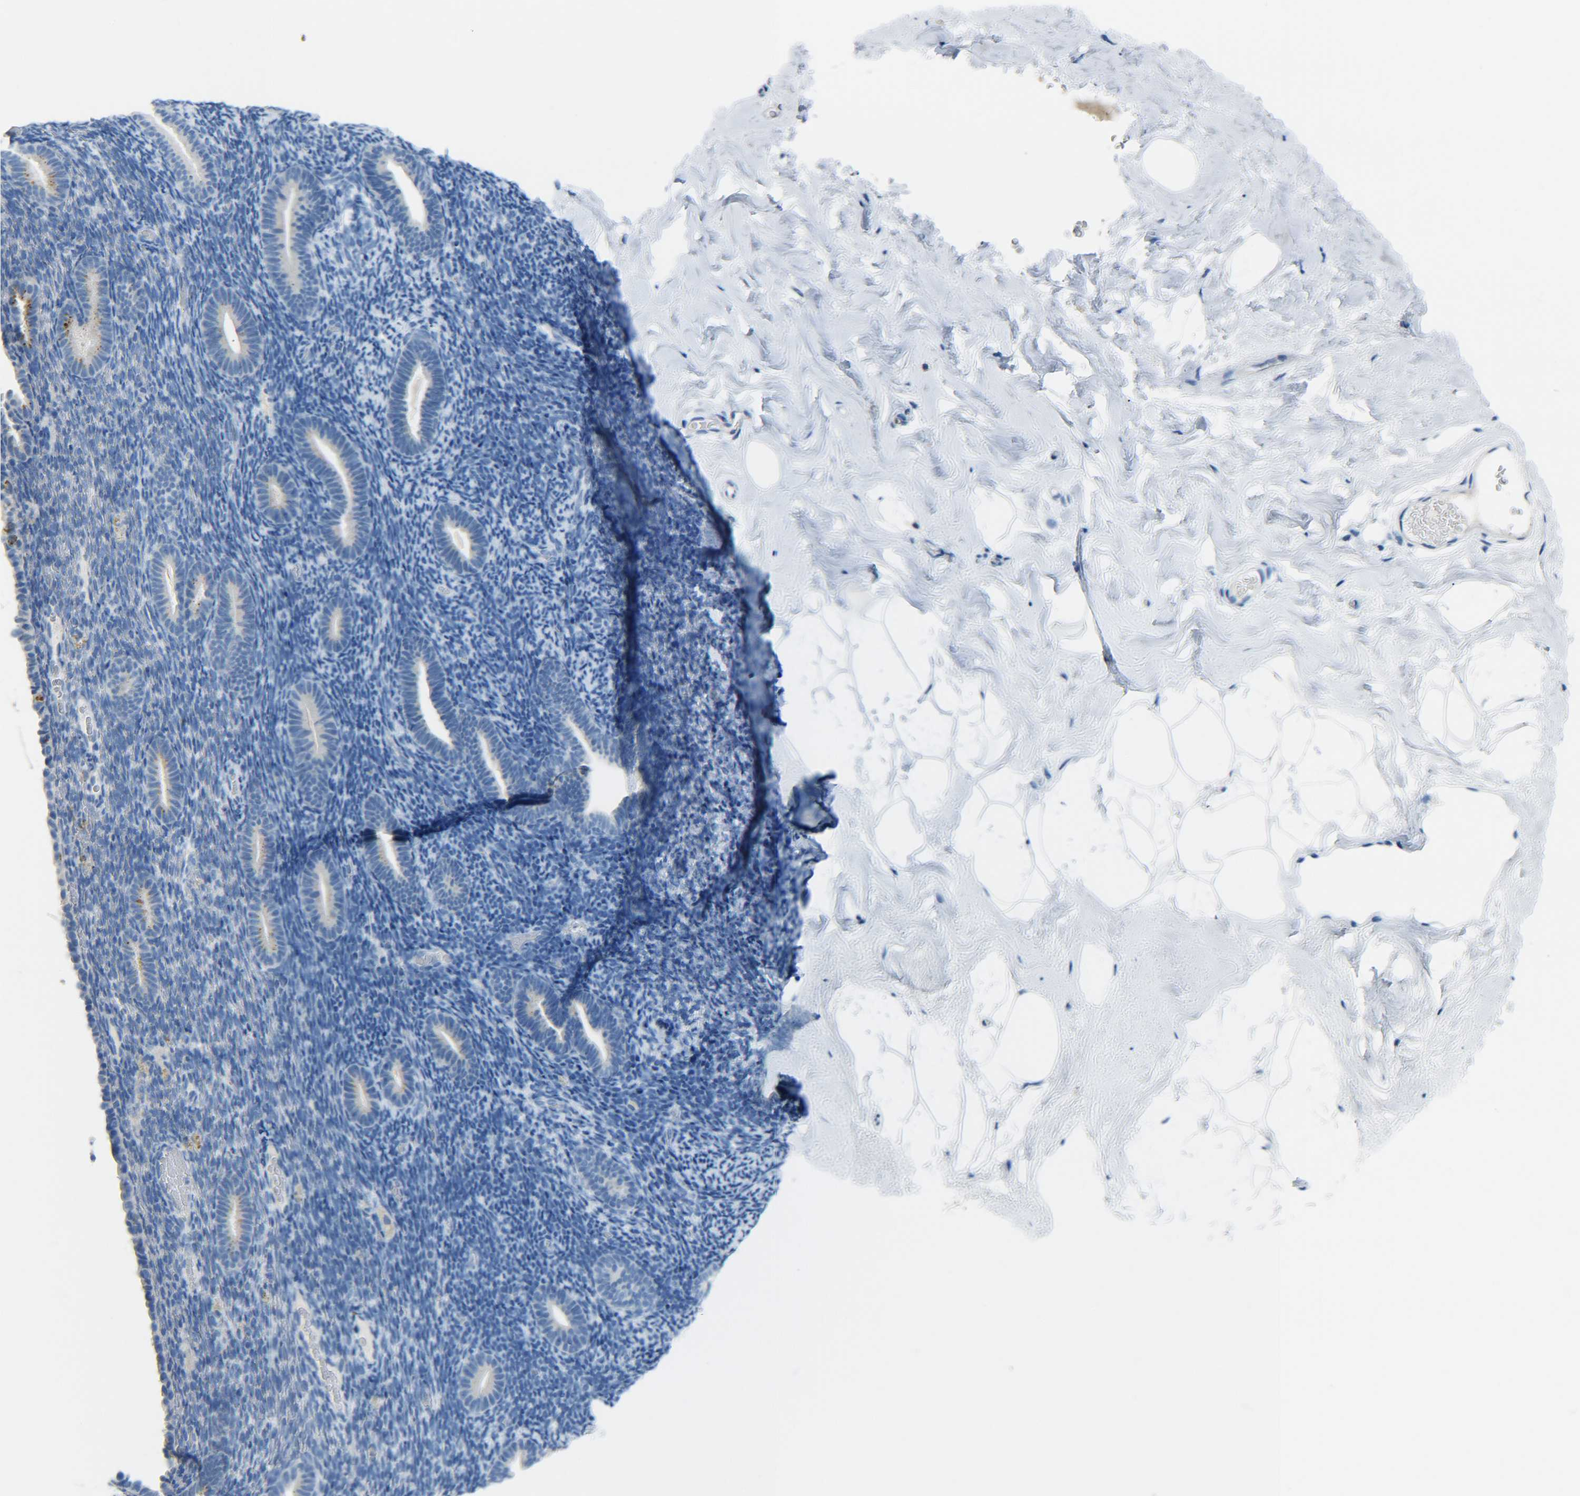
{"staining": {"intensity": "negative", "quantity": "none", "location": "none"}, "tissue": "endometrium", "cell_type": "Cells in endometrial stroma", "image_type": "normal", "snomed": [{"axis": "morphology", "description": "Normal tissue, NOS"}, {"axis": "topography", "description": "Endometrium"}], "caption": "Immunohistochemistry histopathology image of benign endometrium stained for a protein (brown), which reveals no staining in cells in endometrial stroma. (Stains: DAB (3,3'-diaminobenzidine) immunohistochemistry with hematoxylin counter stain, Microscopy: brightfield microscopy at high magnification).", "gene": "C15orf48", "patient": {"sex": "female", "age": 51}}